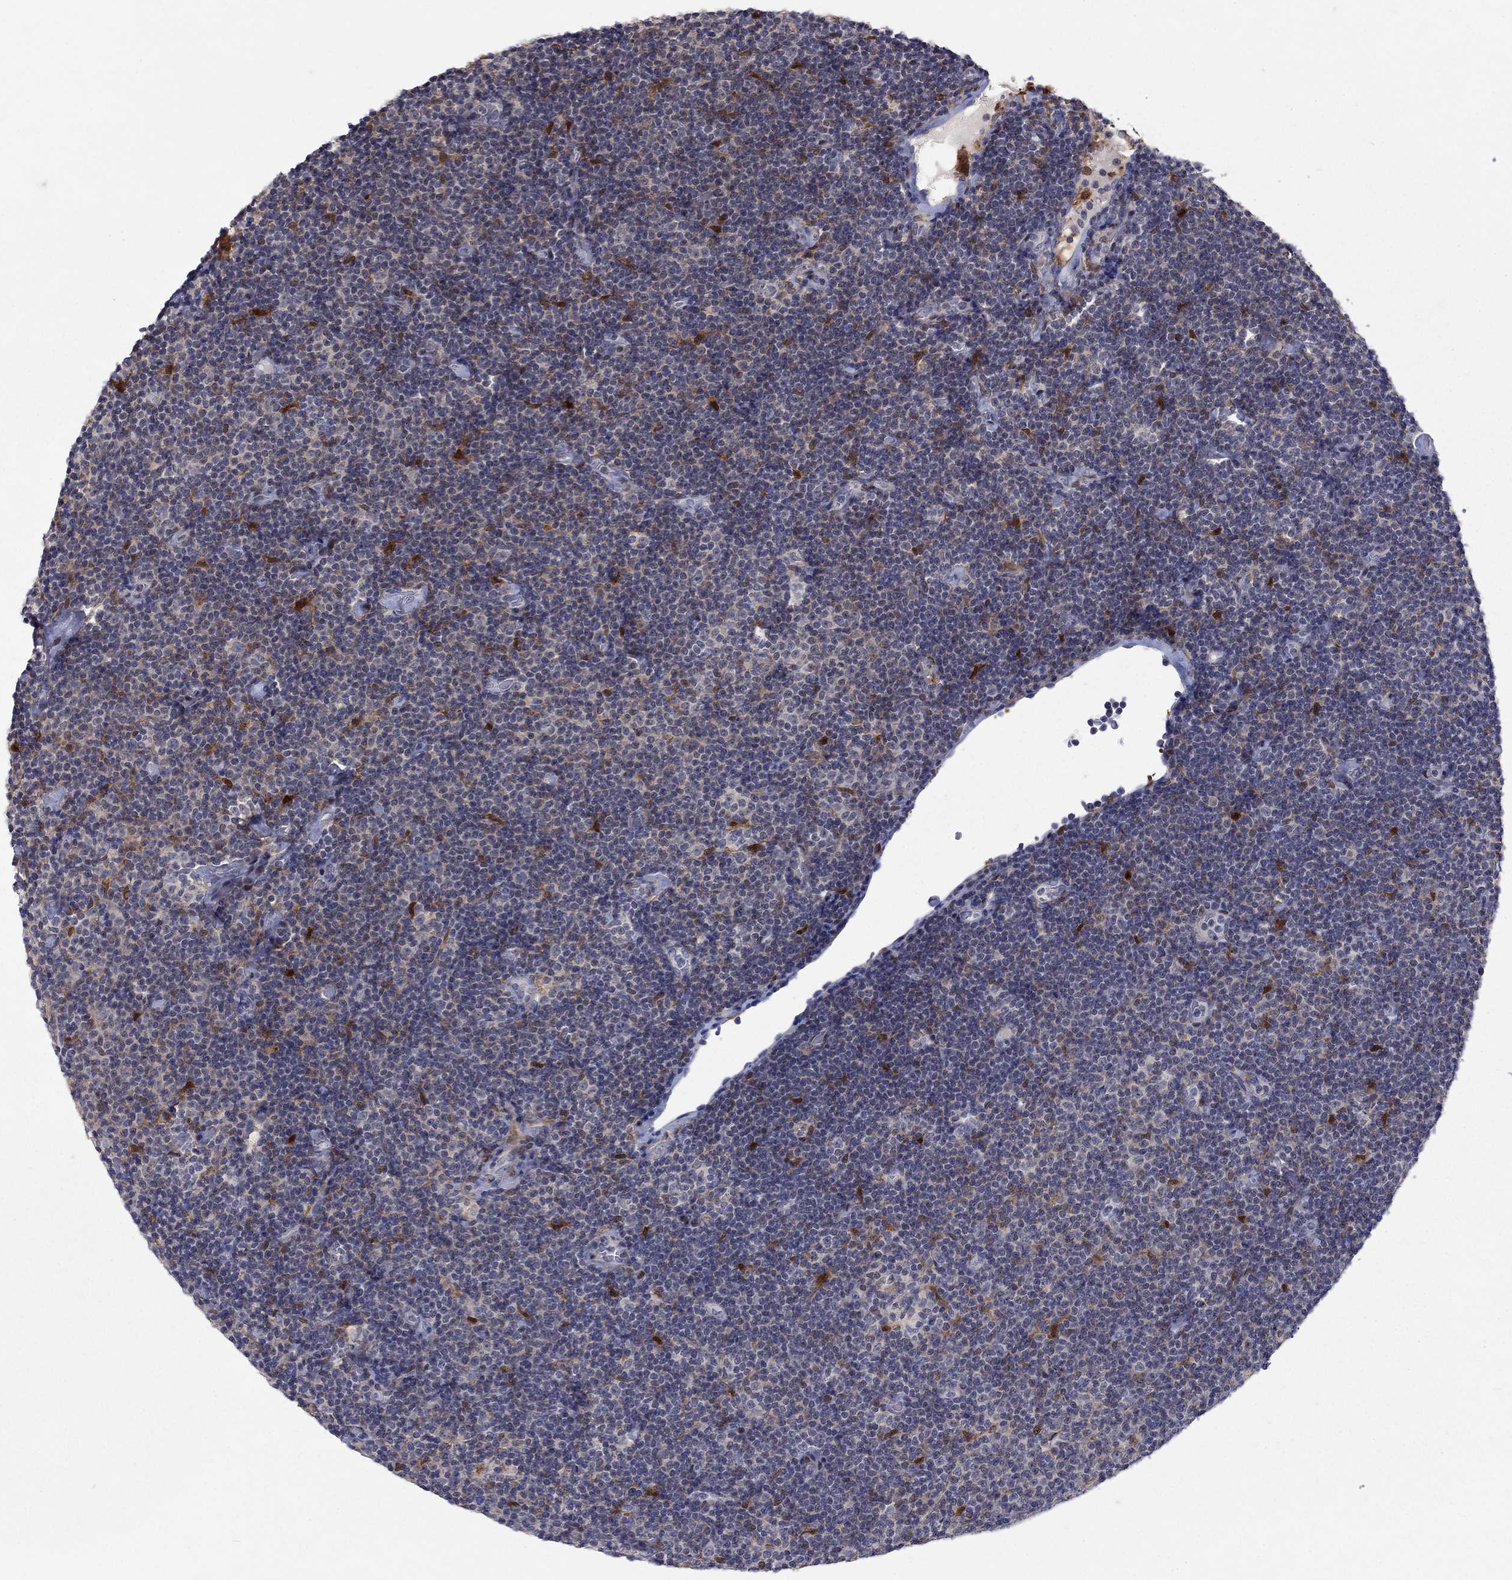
{"staining": {"intensity": "strong", "quantity": "<25%", "location": "nuclear"}, "tissue": "lymphoma", "cell_type": "Tumor cells", "image_type": "cancer", "snomed": [{"axis": "morphology", "description": "Malignant lymphoma, non-Hodgkin's type, Low grade"}, {"axis": "topography", "description": "Lymph node"}], "caption": "Strong nuclear expression is appreciated in approximately <25% of tumor cells in malignant lymphoma, non-Hodgkin's type (low-grade).", "gene": "CBR1", "patient": {"sex": "male", "age": 81}}